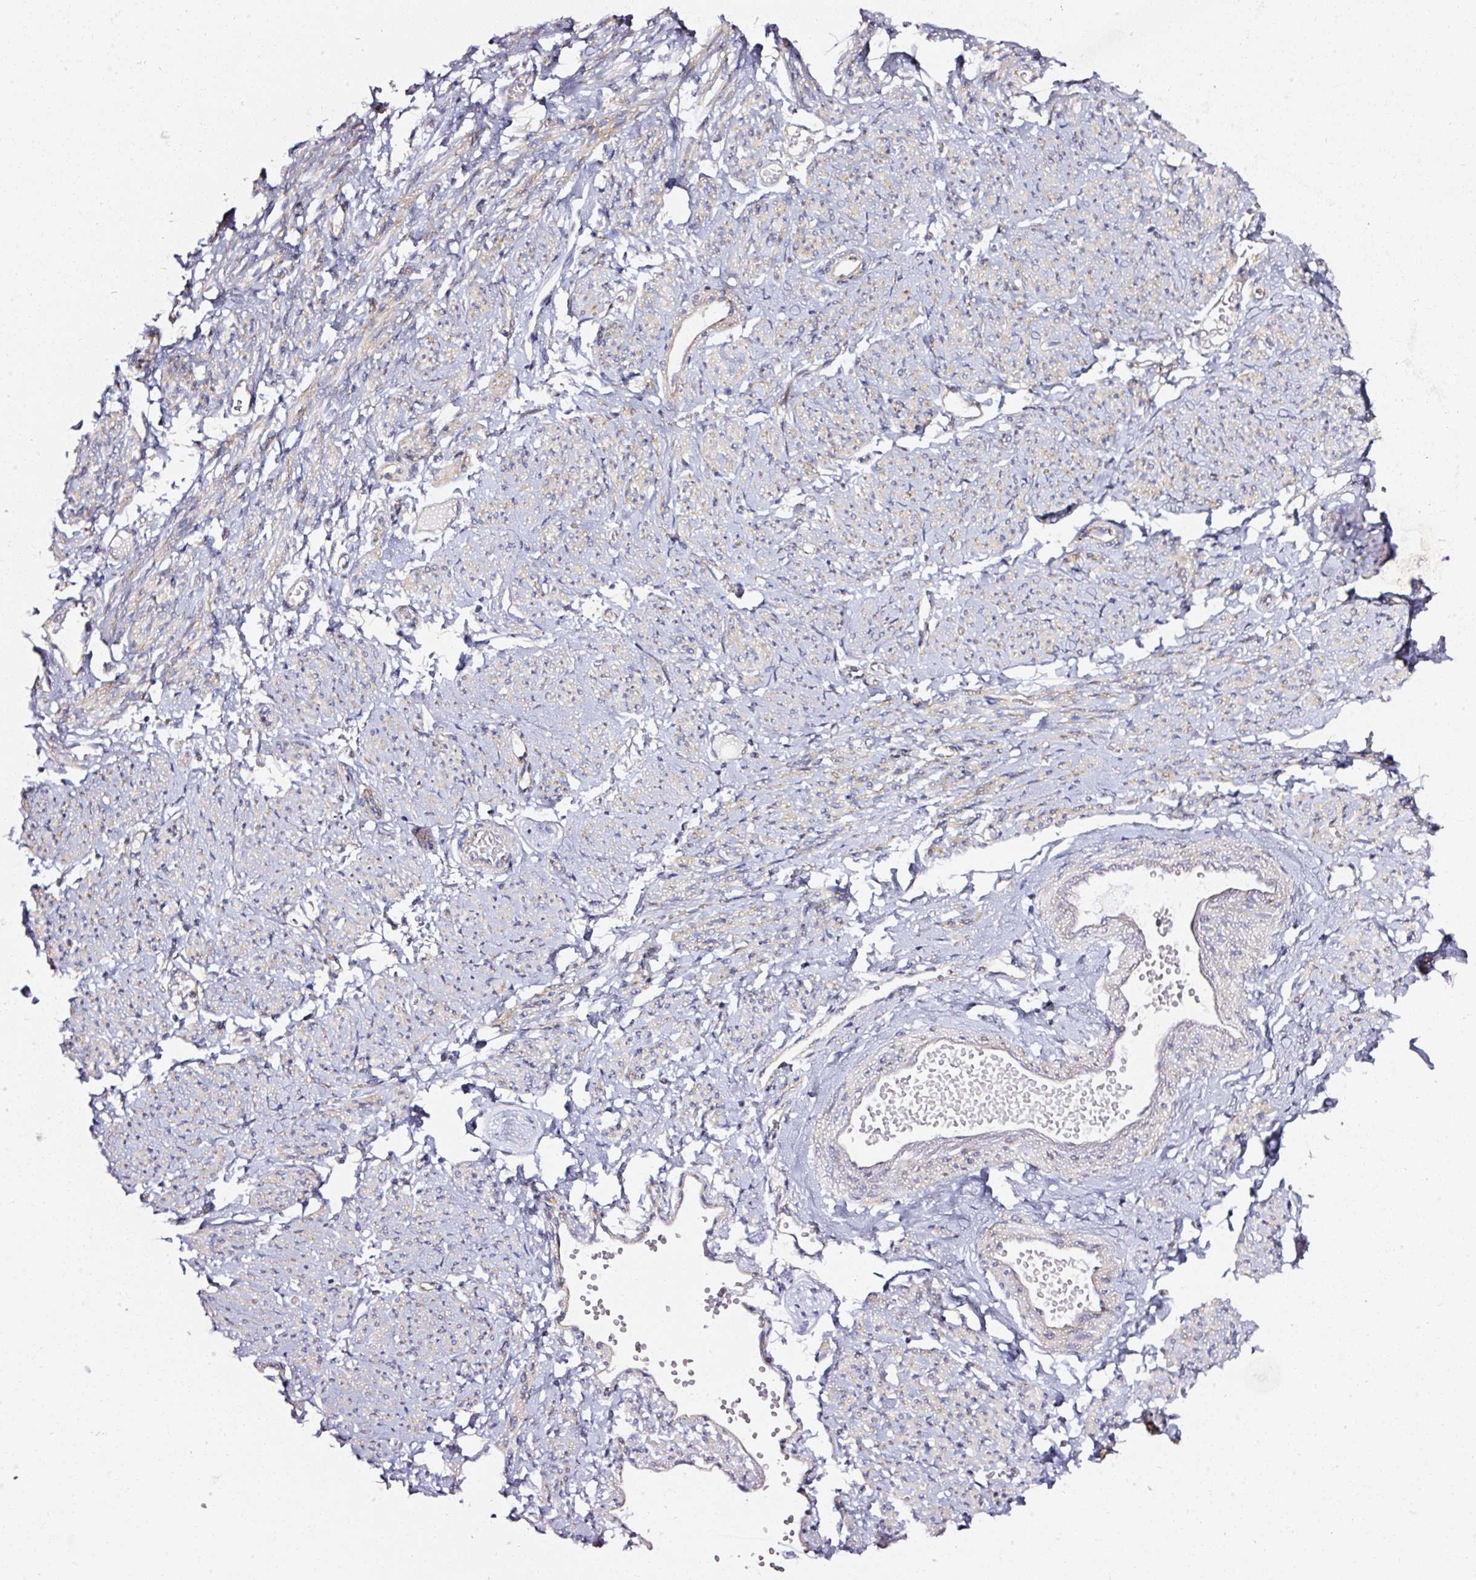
{"staining": {"intensity": "negative", "quantity": "none", "location": "none"}, "tissue": "smooth muscle", "cell_type": "Smooth muscle cells", "image_type": "normal", "snomed": [{"axis": "morphology", "description": "Normal tissue, NOS"}, {"axis": "topography", "description": "Smooth muscle"}], "caption": "Immunohistochemical staining of normal smooth muscle shows no significant expression in smooth muscle cells.", "gene": "RPL10A", "patient": {"sex": "female", "age": 65}}